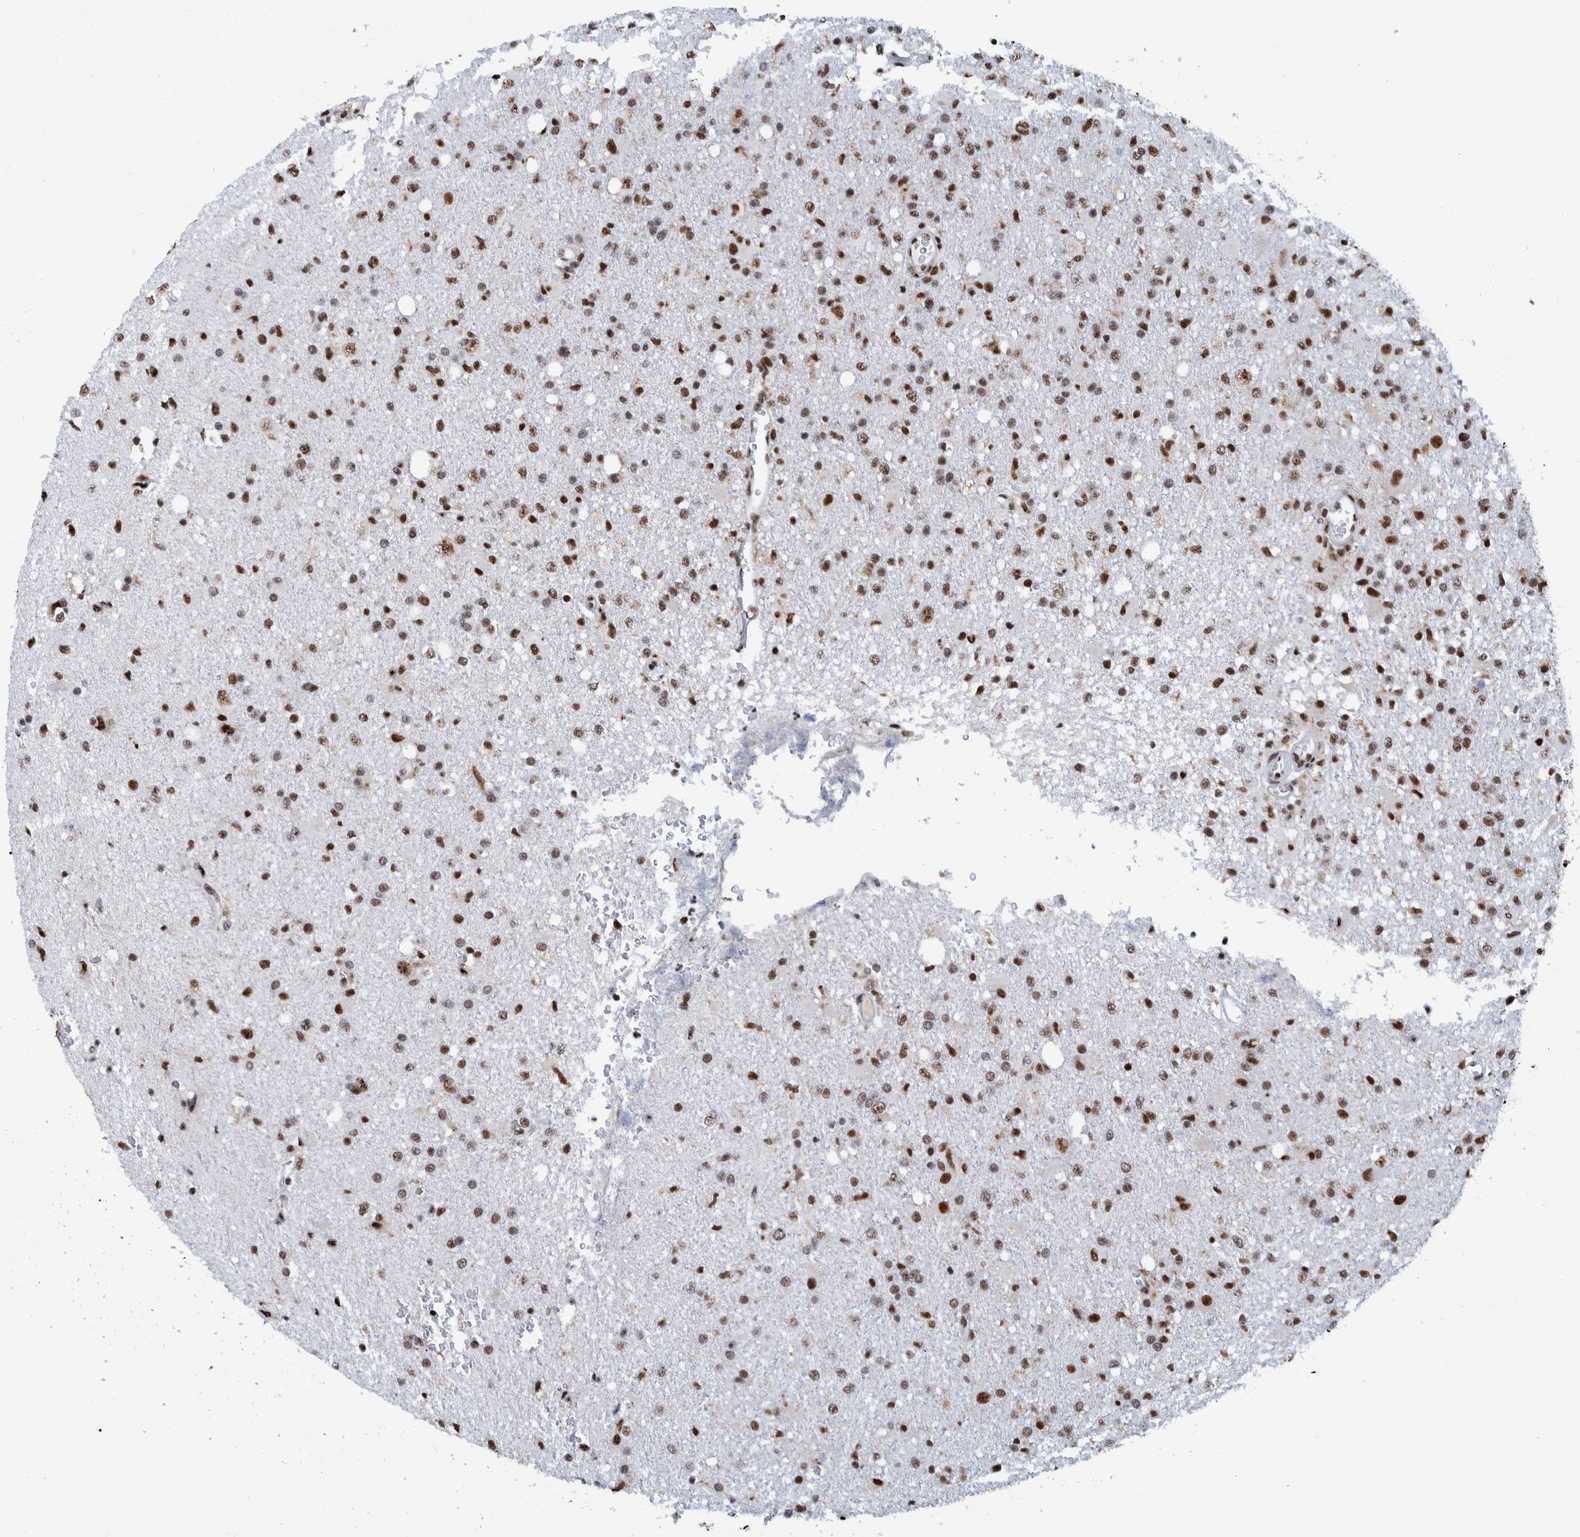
{"staining": {"intensity": "strong", "quantity": ">75%", "location": "nuclear"}, "tissue": "glioma", "cell_type": "Tumor cells", "image_type": "cancer", "snomed": [{"axis": "morphology", "description": "Glioma, malignant, High grade"}, {"axis": "topography", "description": "Brain"}], "caption": "Immunohistochemistry image of human malignant glioma (high-grade) stained for a protein (brown), which exhibits high levels of strong nuclear expression in approximately >75% of tumor cells.", "gene": "EFTUD2", "patient": {"sex": "female", "age": 57}}